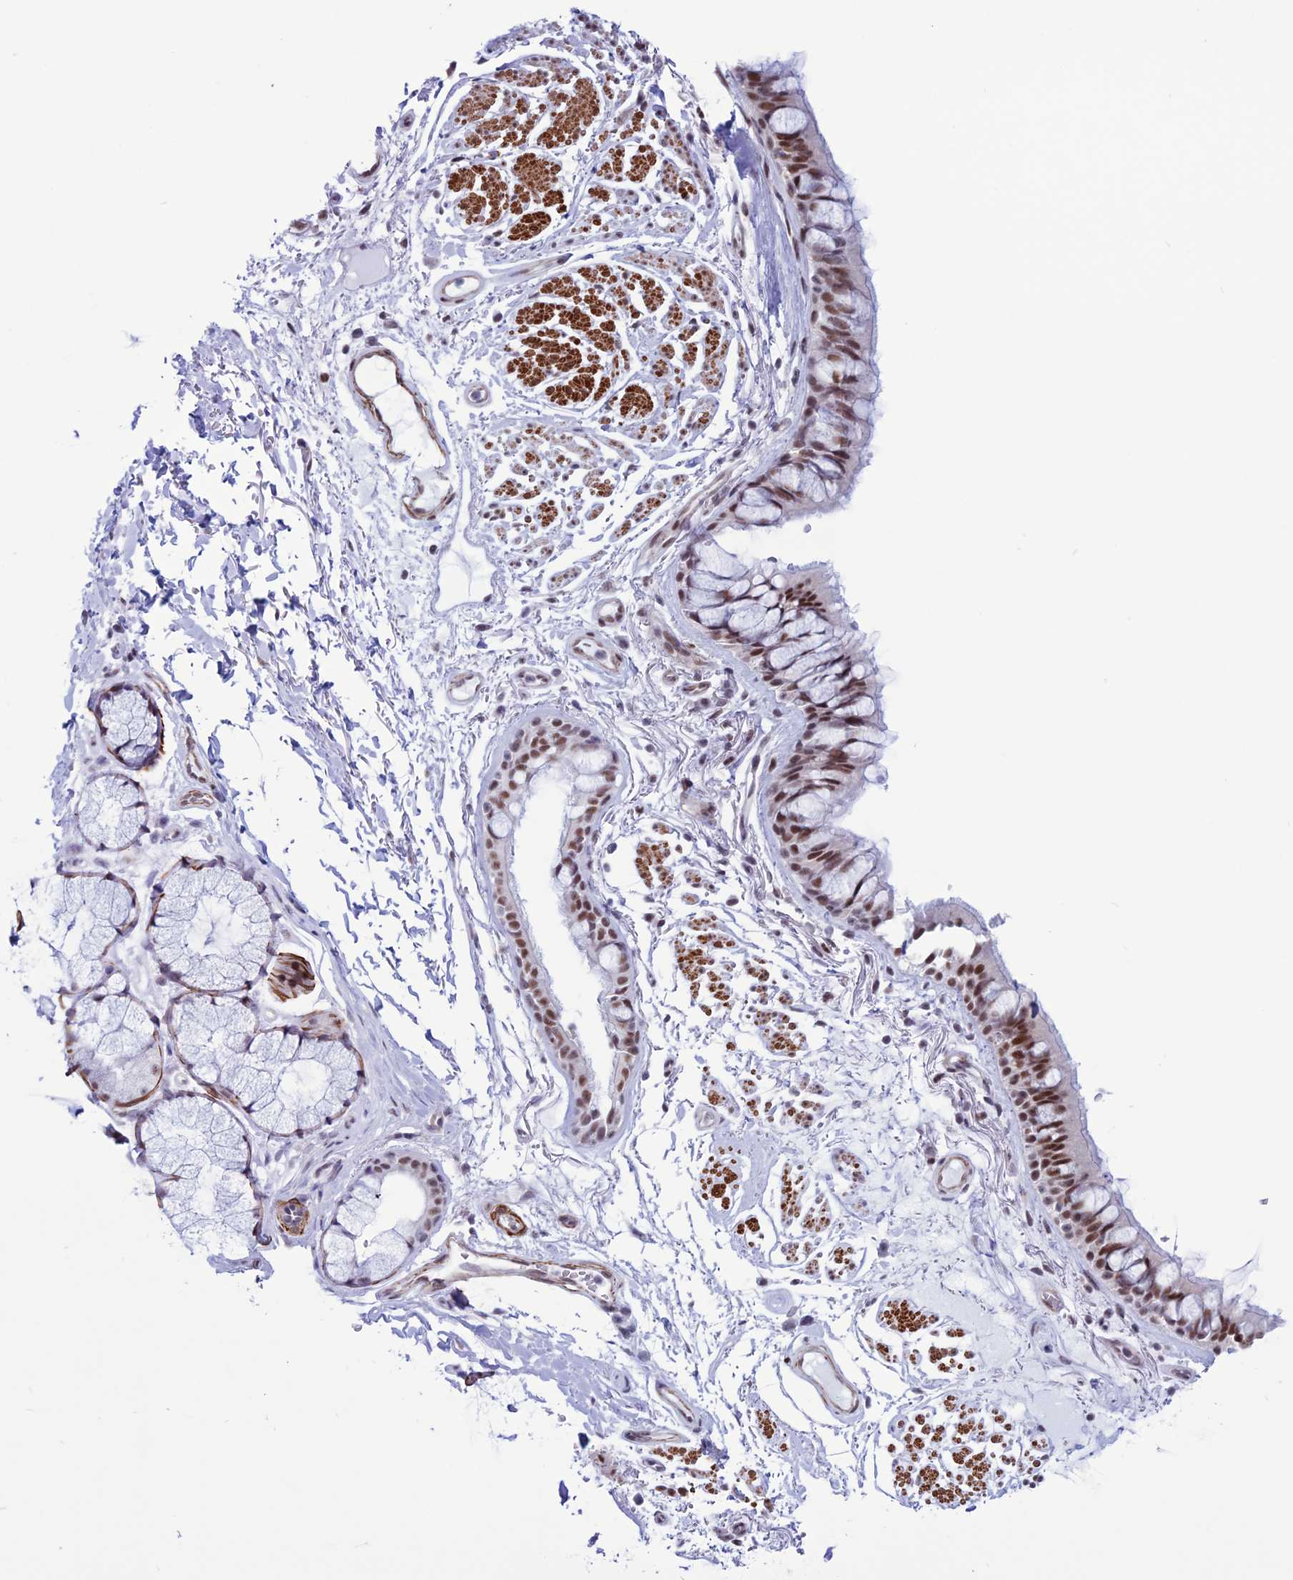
{"staining": {"intensity": "moderate", "quantity": ">75%", "location": "nuclear"}, "tissue": "bronchus", "cell_type": "Respiratory epithelial cells", "image_type": "normal", "snomed": [{"axis": "morphology", "description": "Normal tissue, NOS"}, {"axis": "topography", "description": "Bronchus"}], "caption": "This image reveals immunohistochemistry (IHC) staining of unremarkable bronchus, with medium moderate nuclear positivity in approximately >75% of respiratory epithelial cells.", "gene": "U2AF1", "patient": {"sex": "male", "age": 70}}